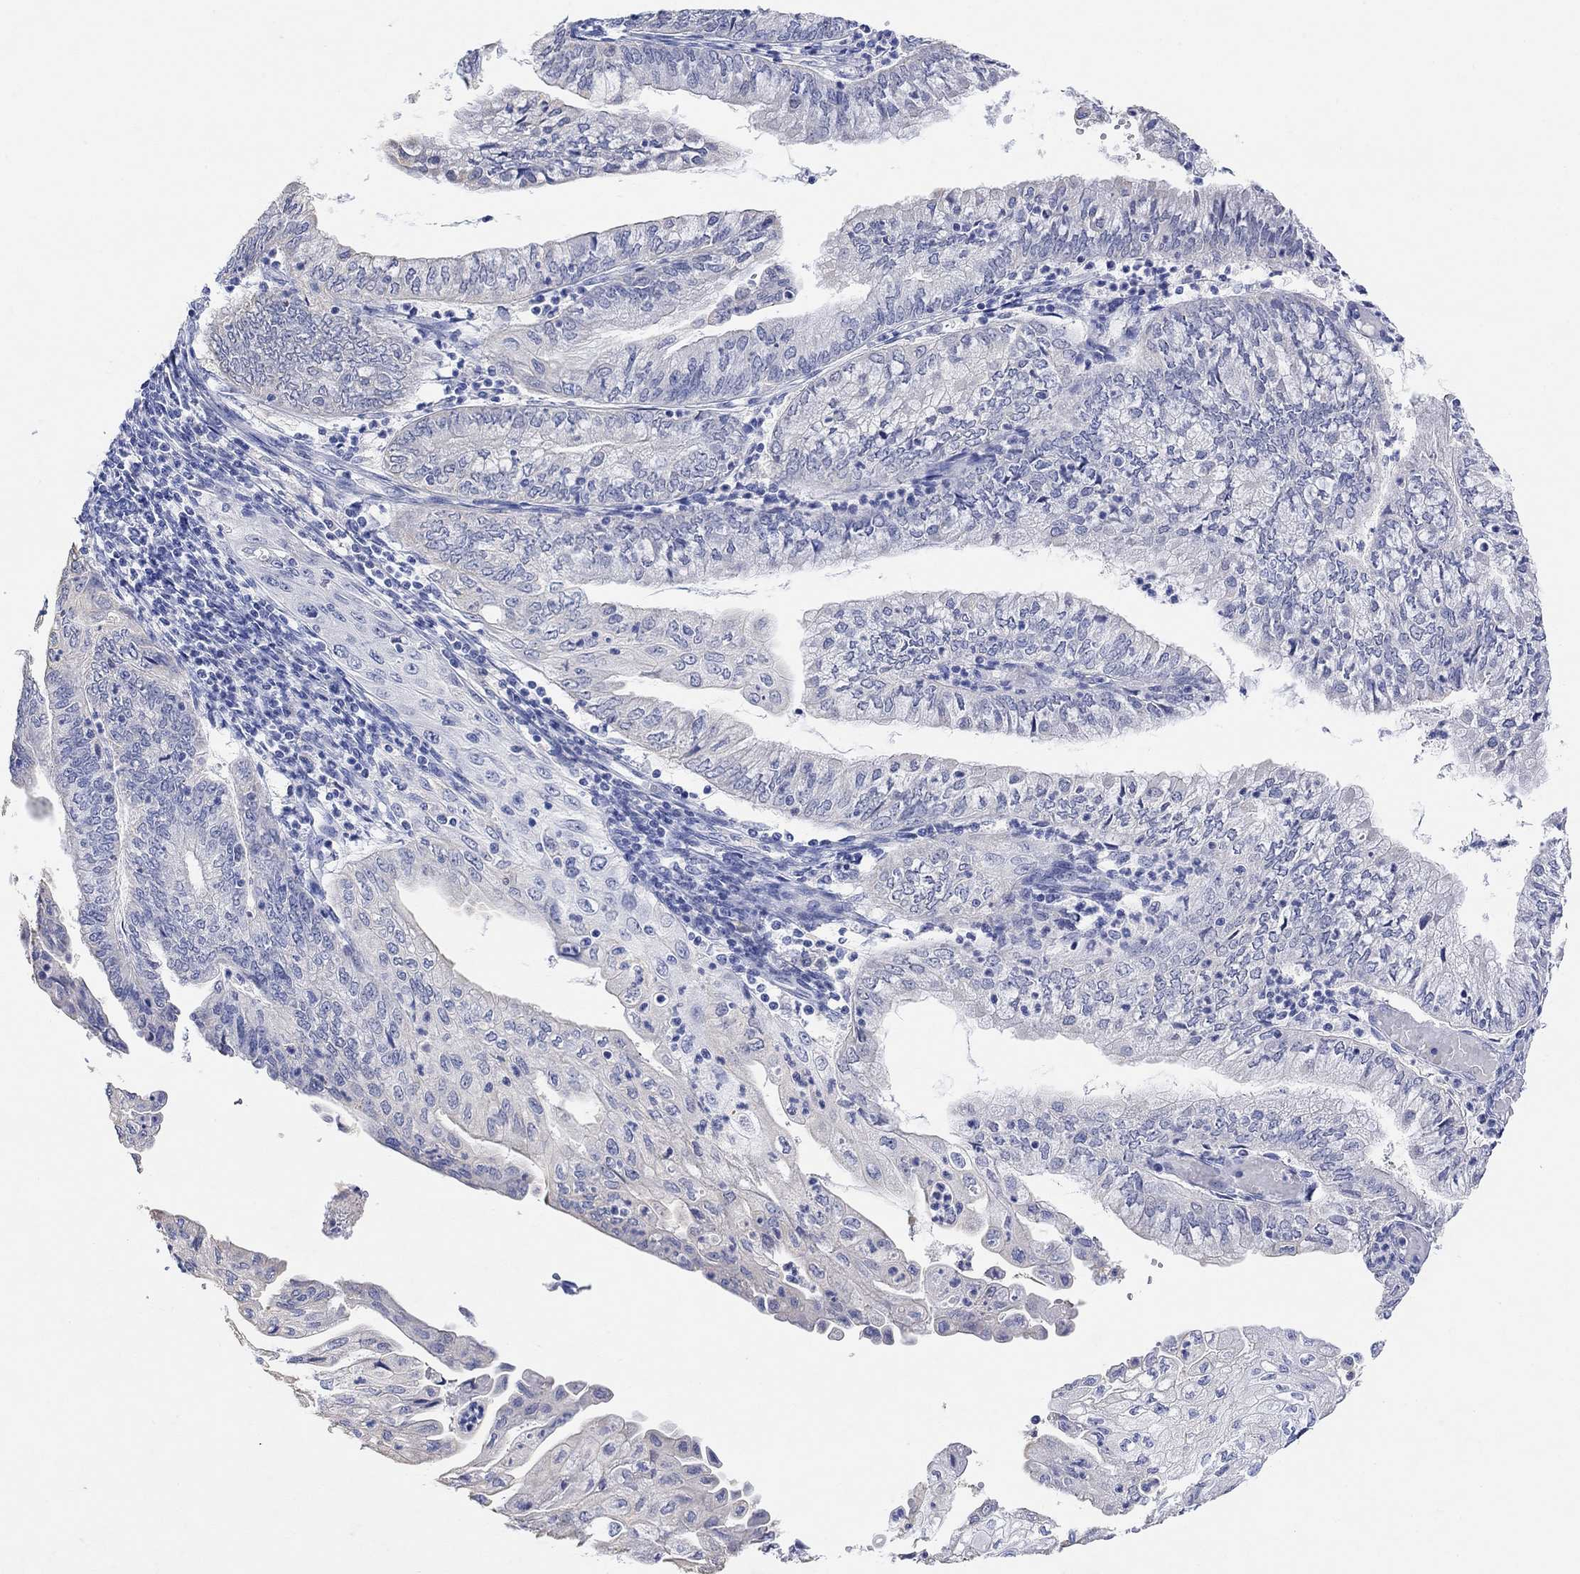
{"staining": {"intensity": "negative", "quantity": "none", "location": "none"}, "tissue": "endometrial cancer", "cell_type": "Tumor cells", "image_type": "cancer", "snomed": [{"axis": "morphology", "description": "Adenocarcinoma, NOS"}, {"axis": "topography", "description": "Endometrium"}], "caption": "Histopathology image shows no significant protein positivity in tumor cells of endometrial adenocarcinoma. (DAB (3,3'-diaminobenzidine) immunohistochemistry, high magnification).", "gene": "TYR", "patient": {"sex": "female", "age": 55}}